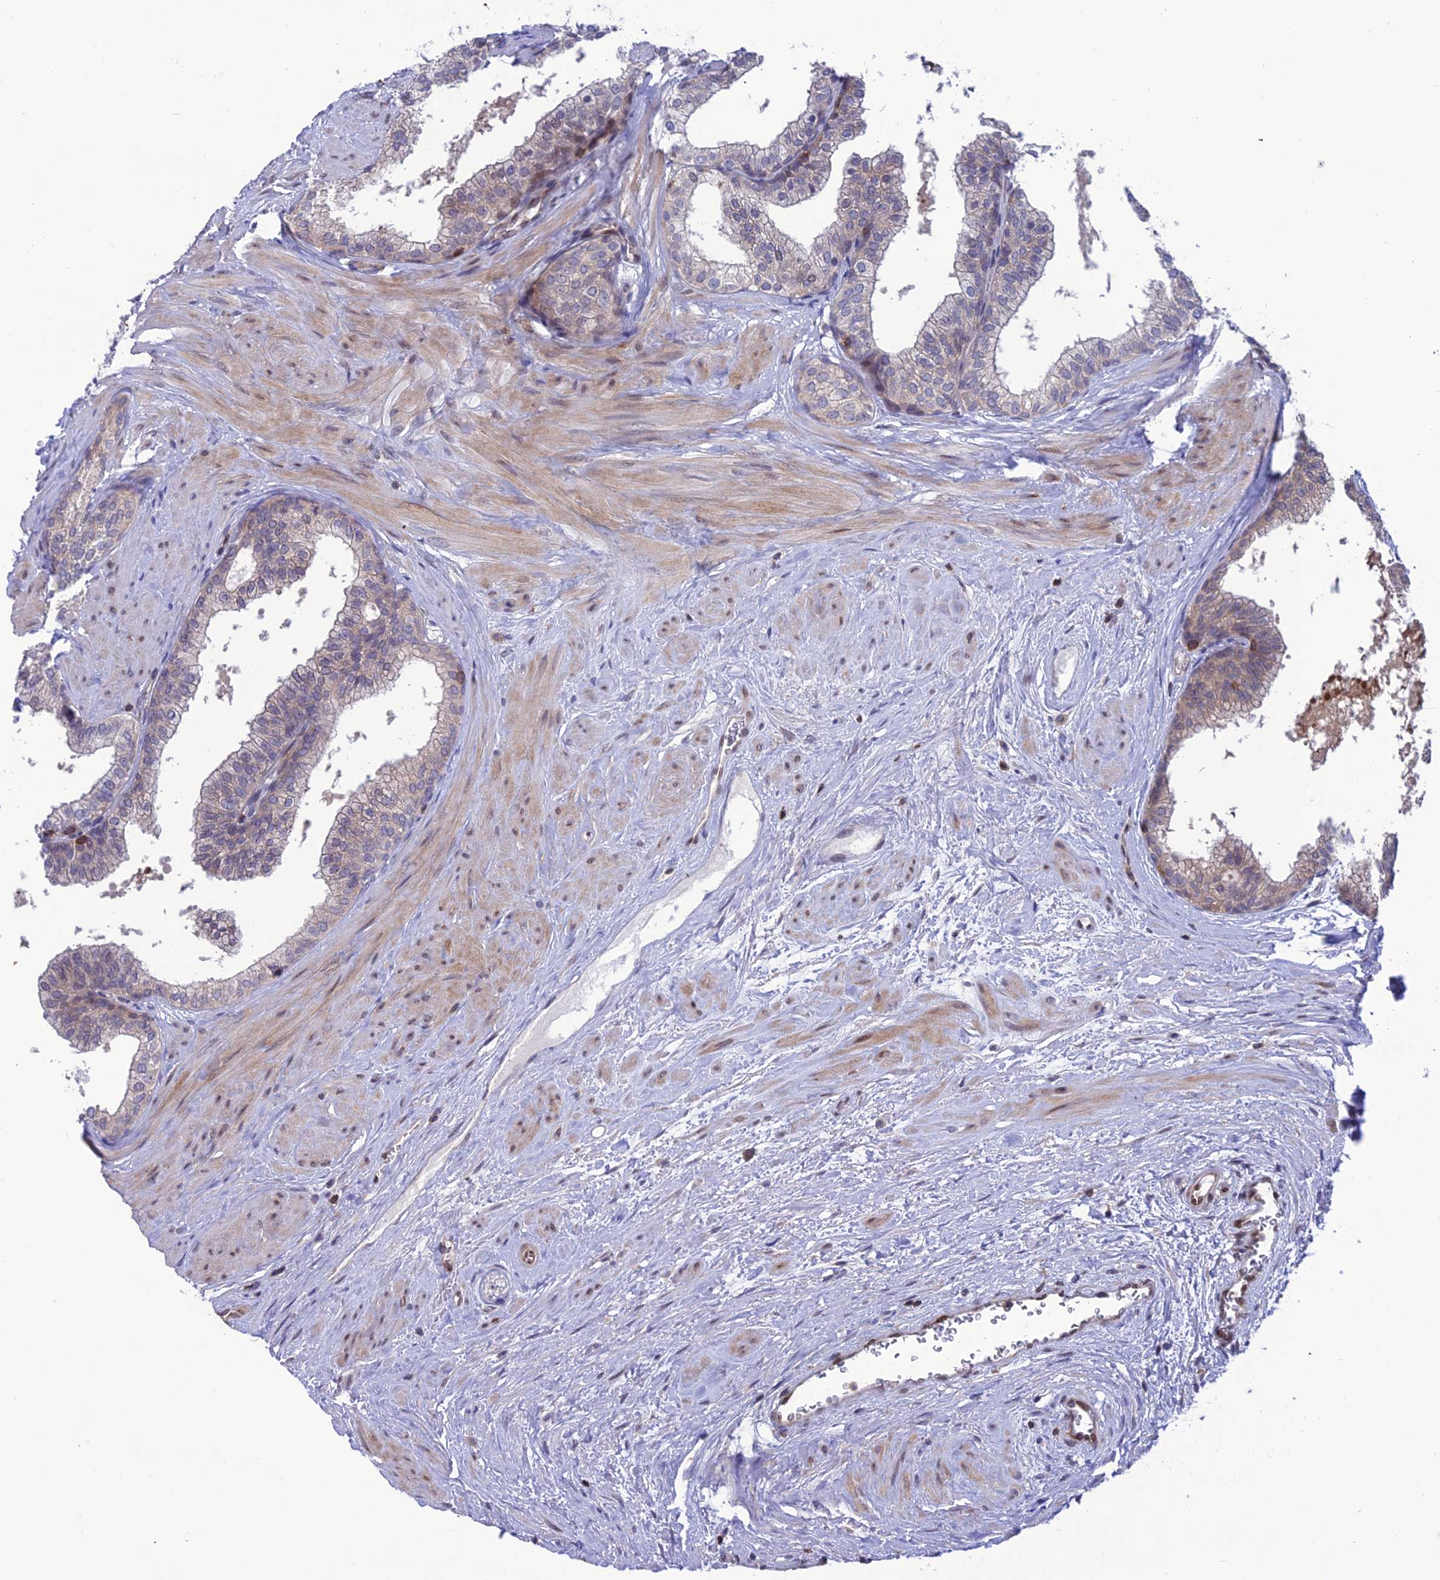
{"staining": {"intensity": "weak", "quantity": "<25%", "location": "cytoplasmic/membranous"}, "tissue": "prostate", "cell_type": "Glandular cells", "image_type": "normal", "snomed": [{"axis": "morphology", "description": "Normal tissue, NOS"}, {"axis": "topography", "description": "Prostate"}], "caption": "Histopathology image shows no protein positivity in glandular cells of normal prostate. (DAB (3,3'-diaminobenzidine) immunohistochemistry (IHC) with hematoxylin counter stain).", "gene": "FAM76A", "patient": {"sex": "male", "age": 60}}